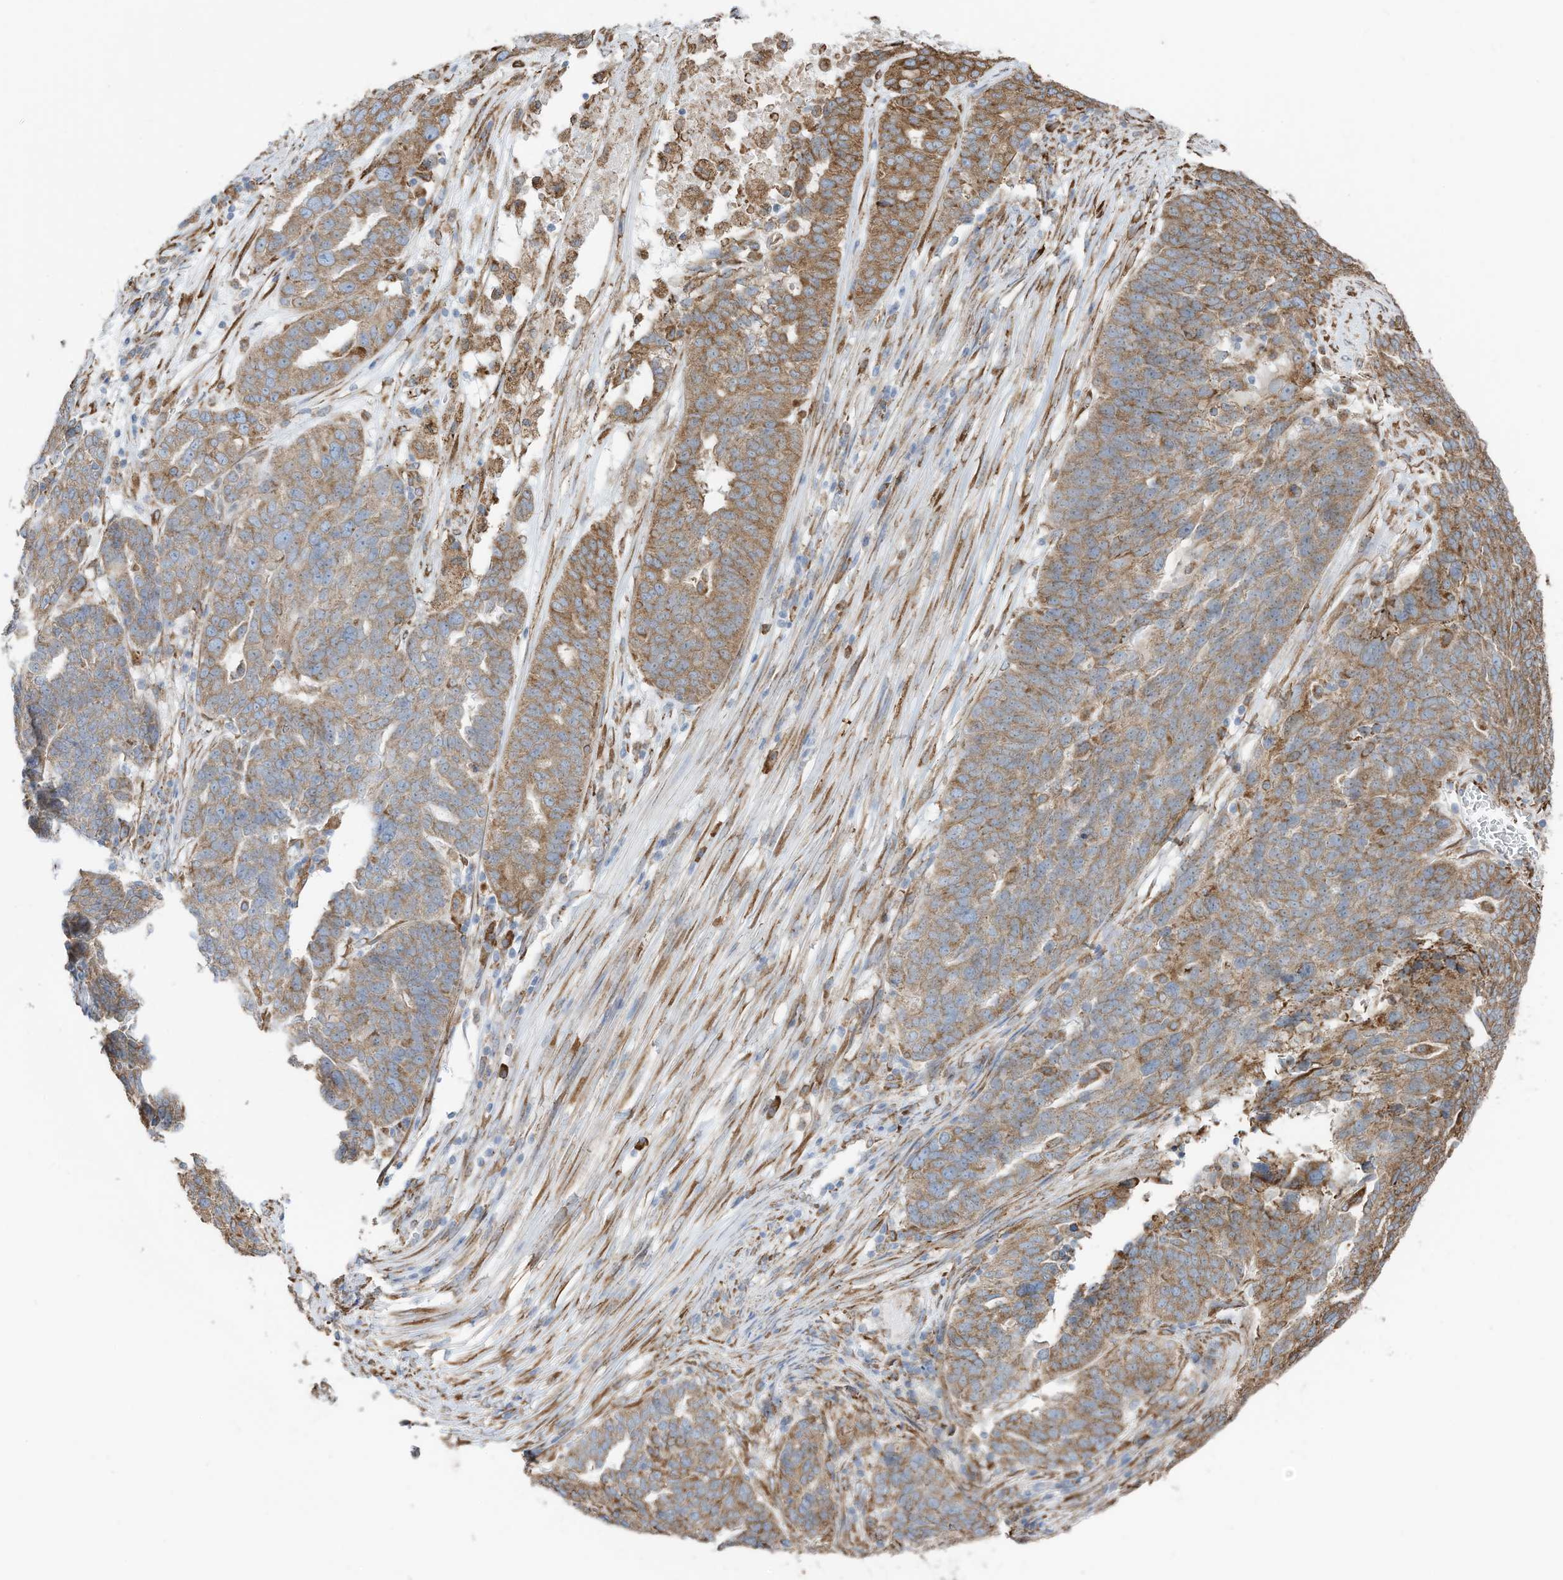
{"staining": {"intensity": "moderate", "quantity": "25%-75%", "location": "cytoplasmic/membranous"}, "tissue": "ovarian cancer", "cell_type": "Tumor cells", "image_type": "cancer", "snomed": [{"axis": "morphology", "description": "Cystadenocarcinoma, serous, NOS"}, {"axis": "topography", "description": "Ovary"}], "caption": "Ovarian cancer tissue demonstrates moderate cytoplasmic/membranous positivity in approximately 25%-75% of tumor cells, visualized by immunohistochemistry.", "gene": "ZNF354C", "patient": {"sex": "female", "age": 59}}